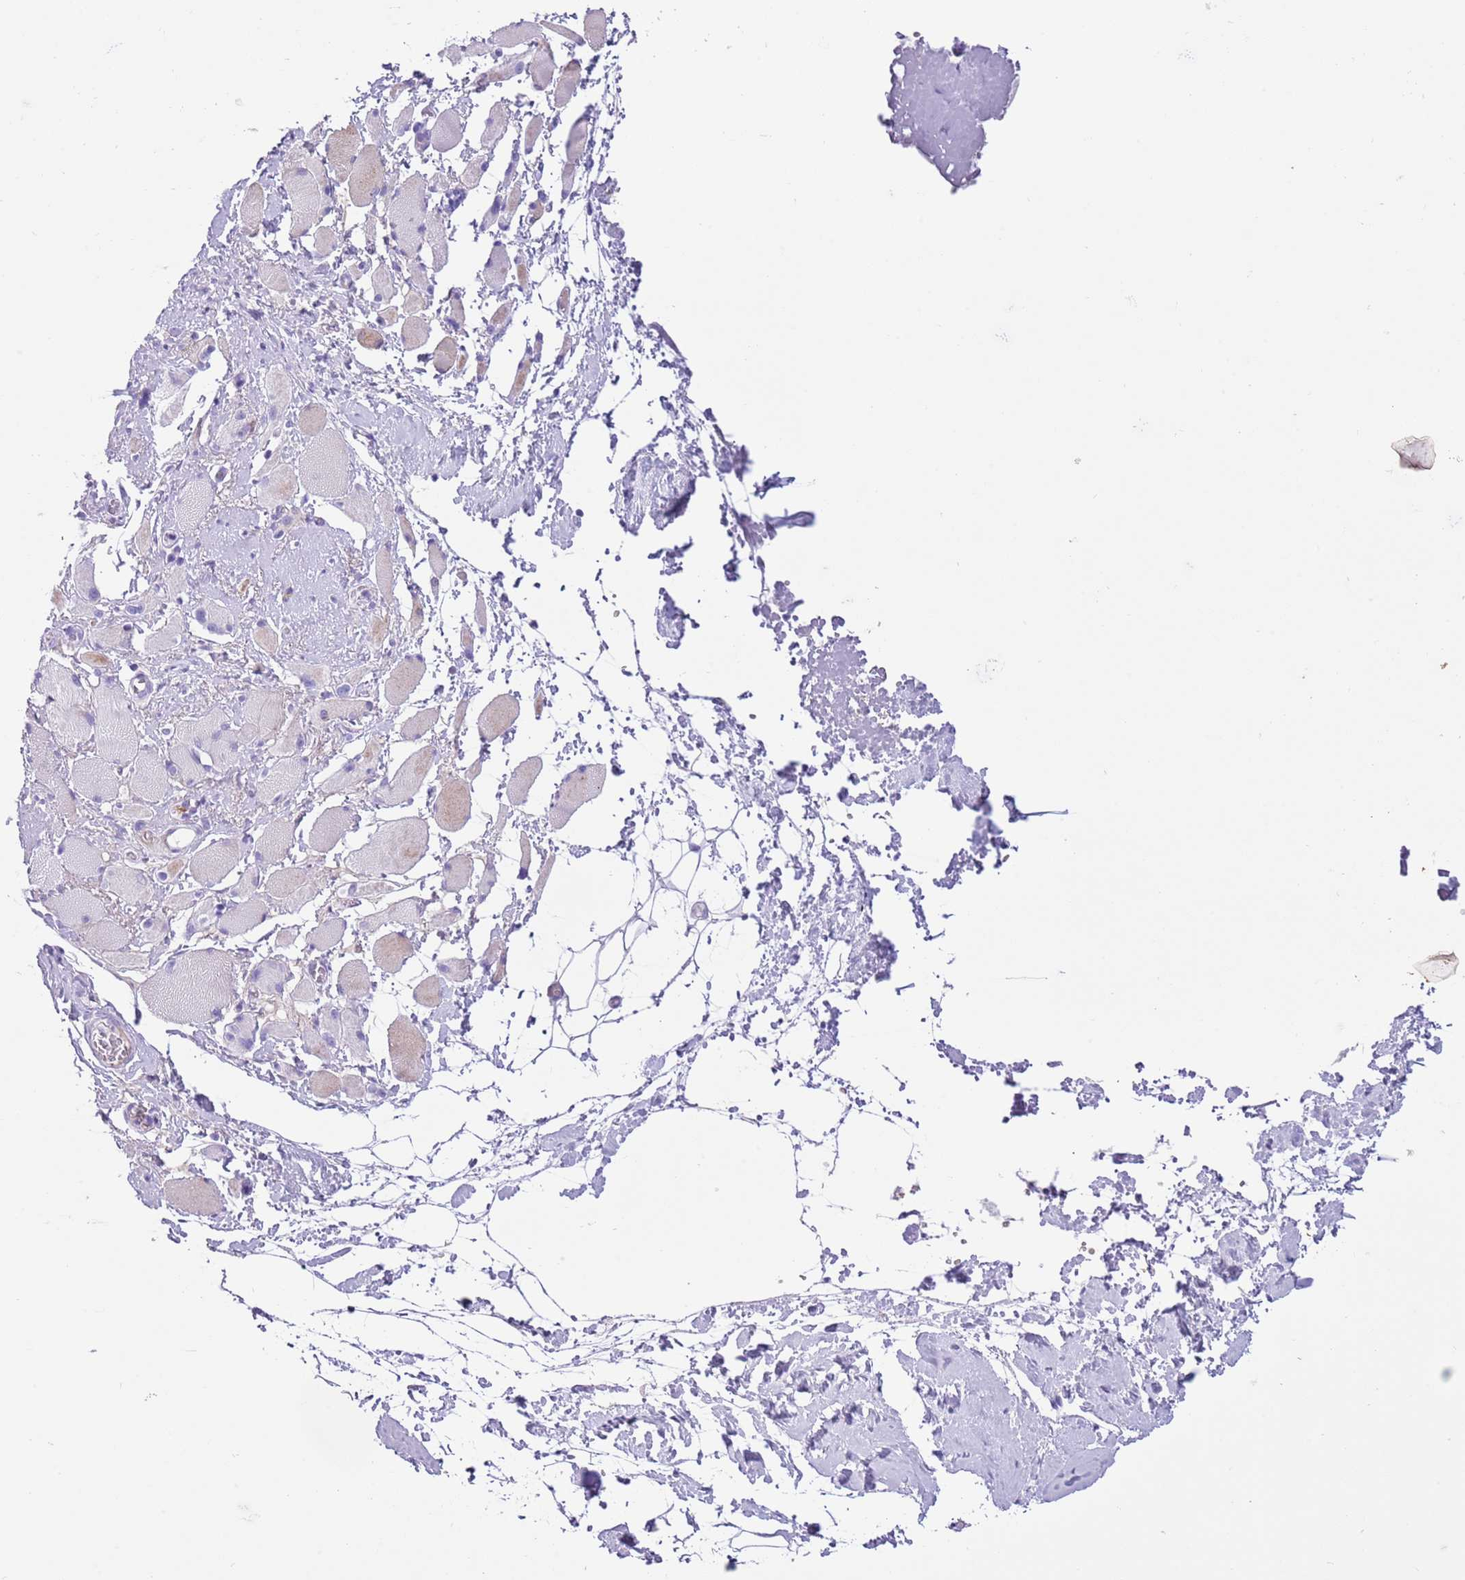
{"staining": {"intensity": "negative", "quantity": "none", "location": "none"}, "tissue": "skeletal muscle", "cell_type": "Myocytes", "image_type": "normal", "snomed": [{"axis": "morphology", "description": "Normal tissue, NOS"}, {"axis": "morphology", "description": "Basal cell carcinoma"}, {"axis": "topography", "description": "Skeletal muscle"}], "caption": "DAB immunohistochemical staining of normal human skeletal muscle reveals no significant staining in myocytes. (Brightfield microscopy of DAB IHC at high magnification).", "gene": "TBC1D10B", "patient": {"sex": "female", "age": 64}}